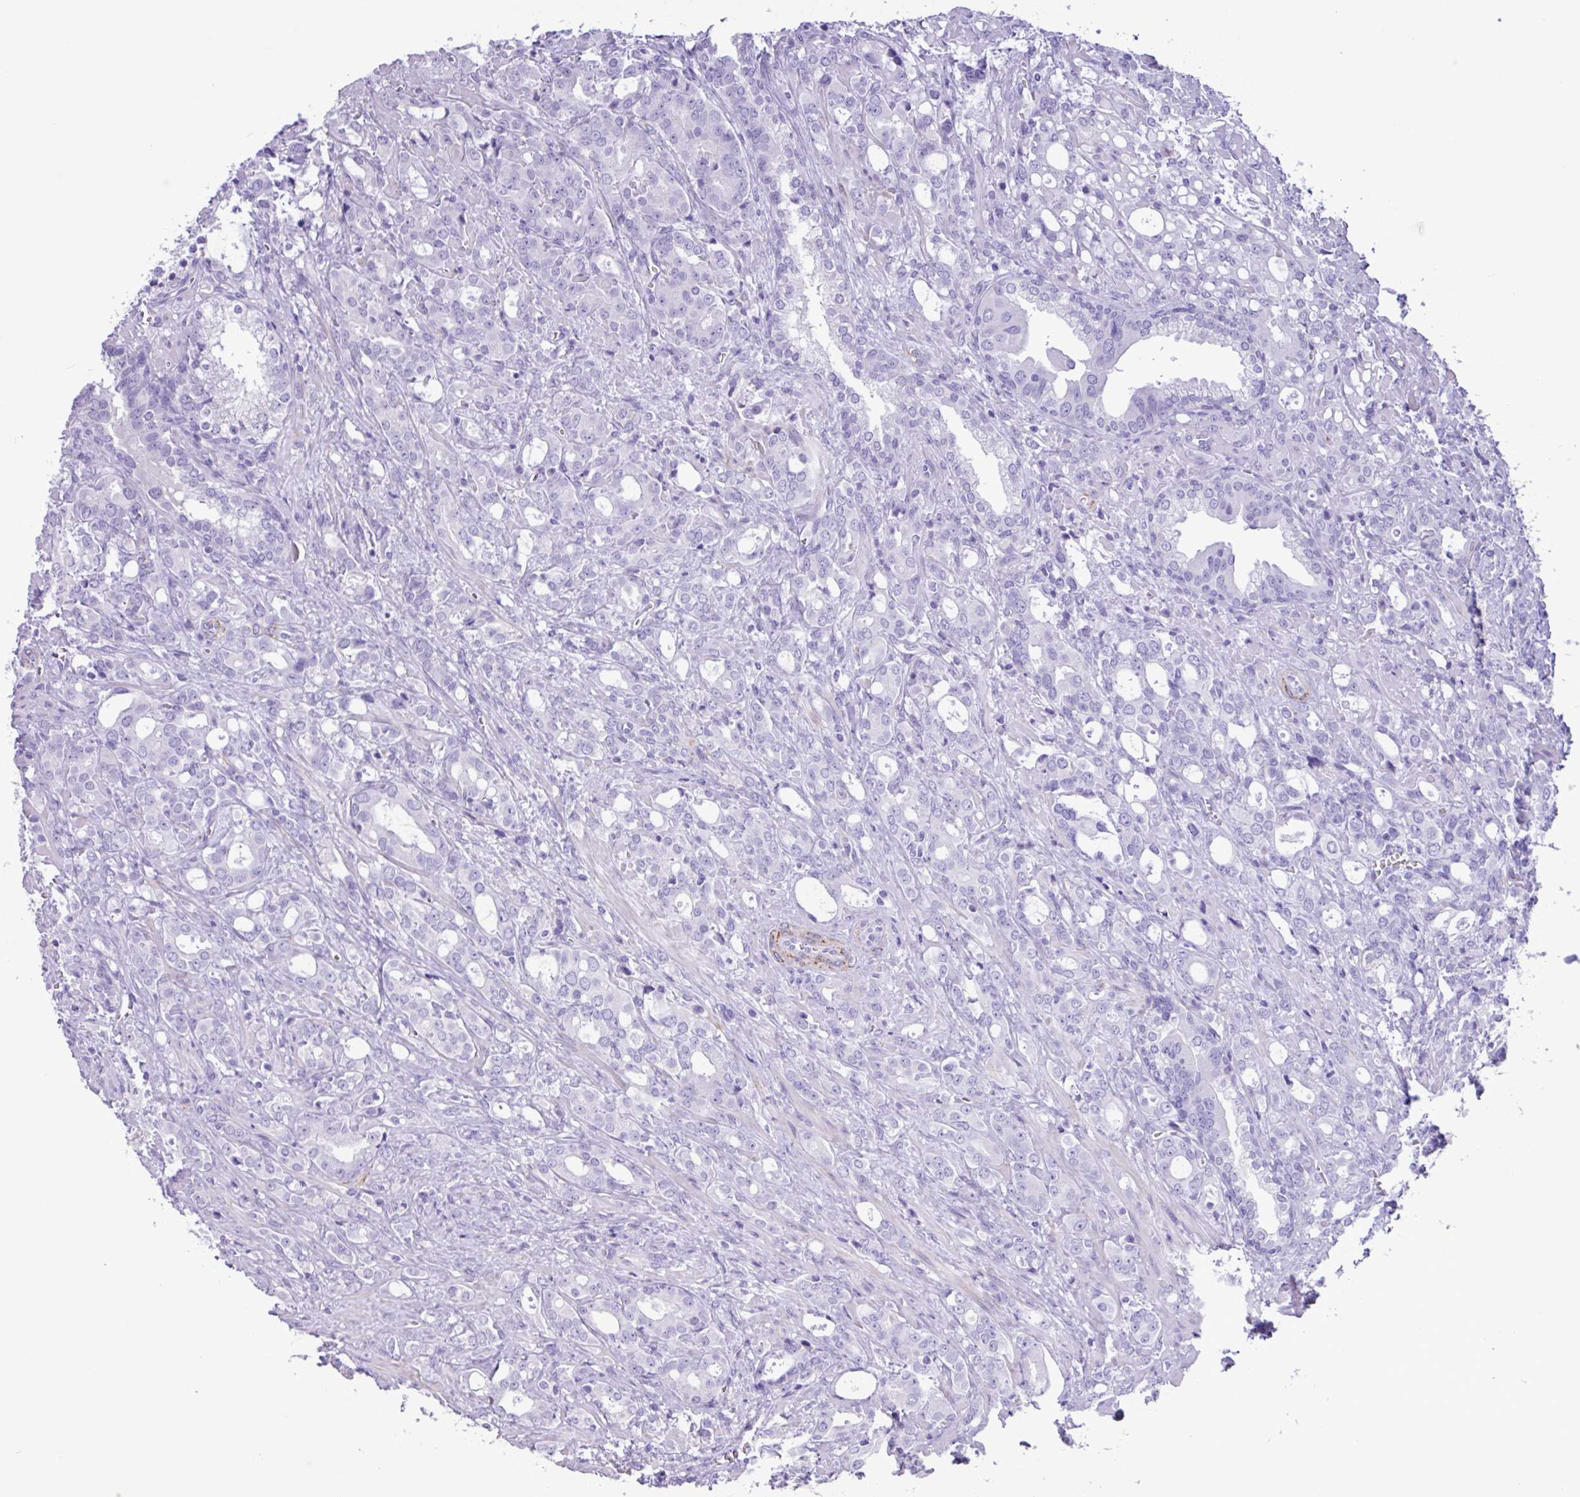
{"staining": {"intensity": "negative", "quantity": "none", "location": "none"}, "tissue": "prostate cancer", "cell_type": "Tumor cells", "image_type": "cancer", "snomed": [{"axis": "morphology", "description": "Adenocarcinoma, High grade"}, {"axis": "topography", "description": "Prostate"}], "caption": "High magnification brightfield microscopy of prostate cancer (high-grade adenocarcinoma) stained with DAB (3,3'-diaminobenzidine) (brown) and counterstained with hematoxylin (blue): tumor cells show no significant positivity.", "gene": "CKMT2", "patient": {"sex": "male", "age": 72}}